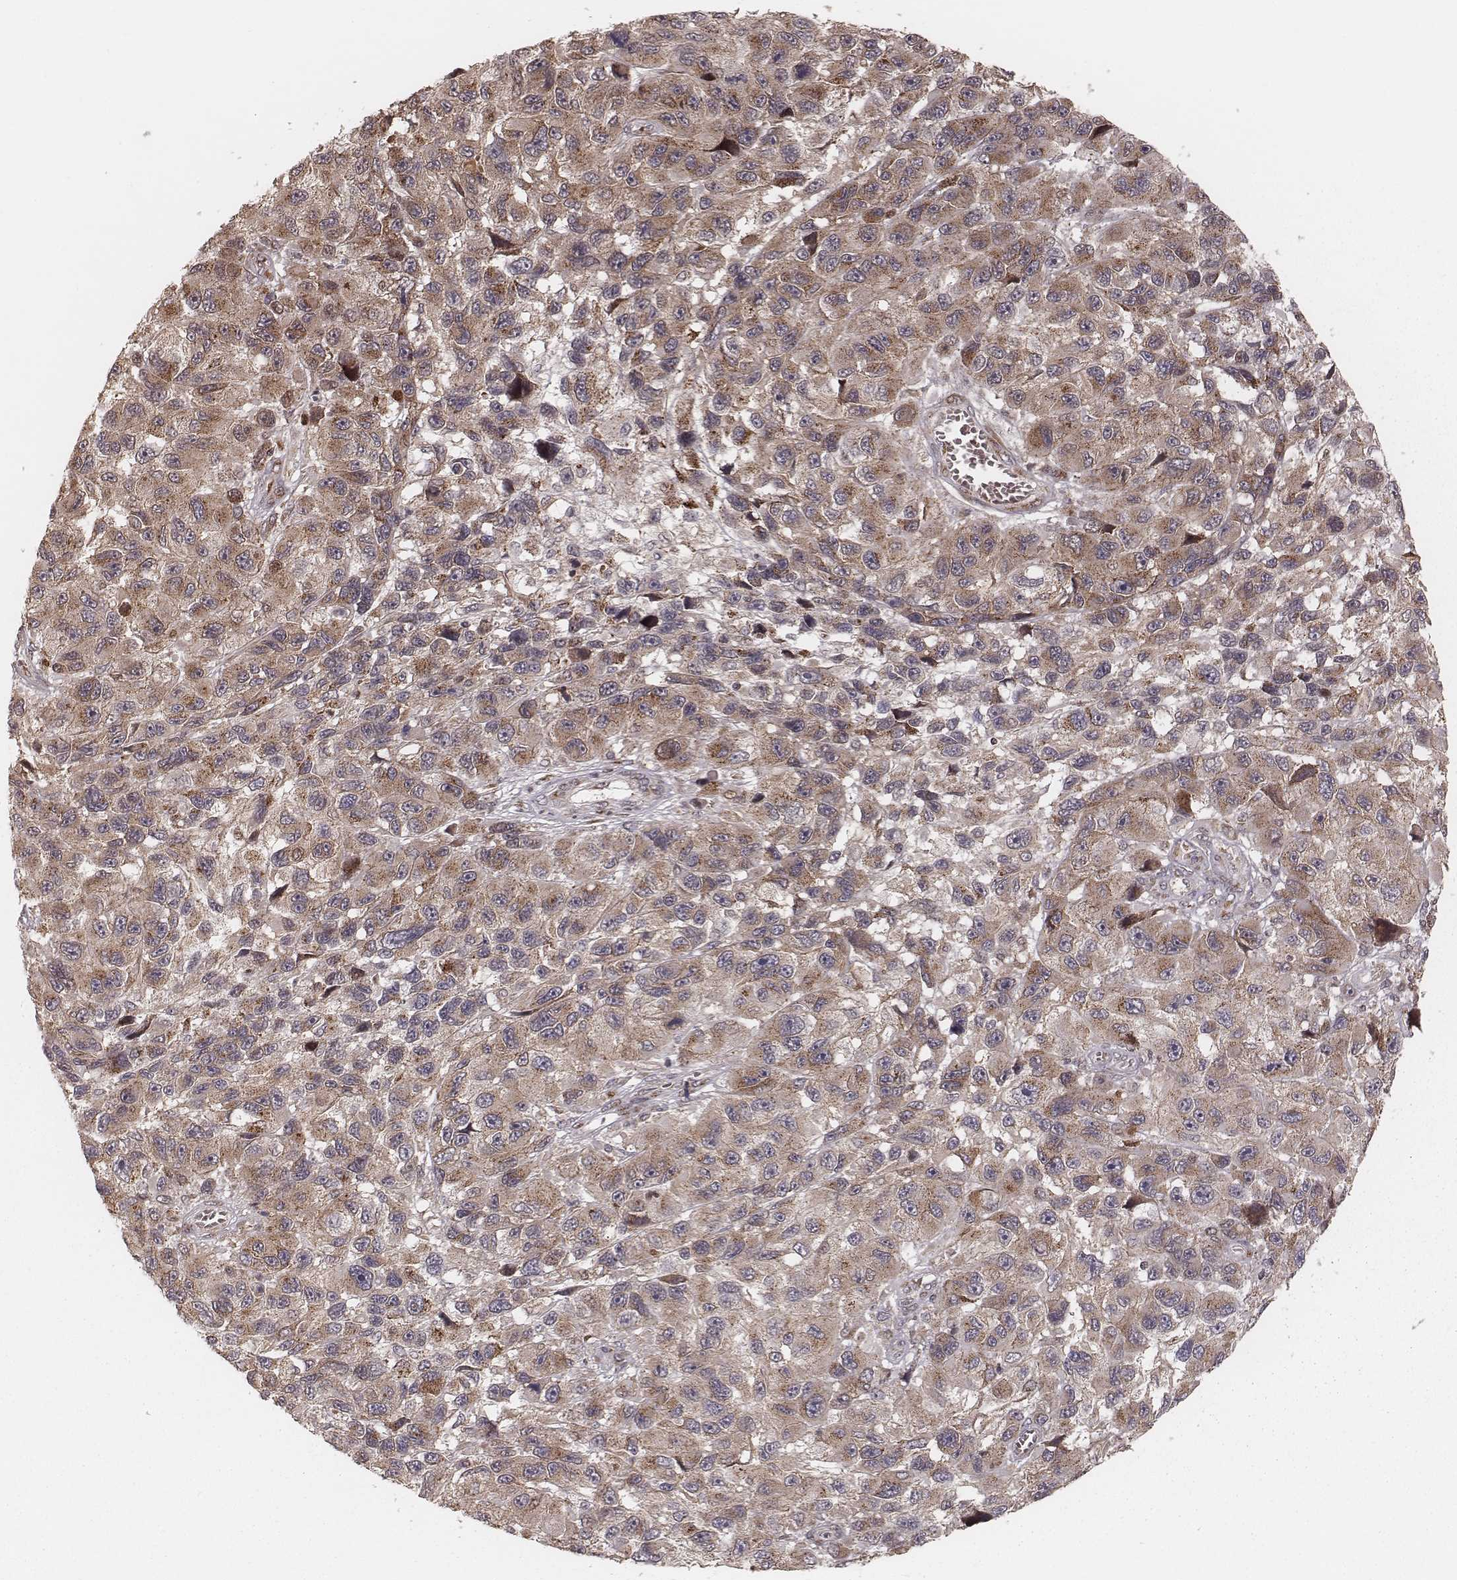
{"staining": {"intensity": "moderate", "quantity": ">75%", "location": "cytoplasmic/membranous"}, "tissue": "melanoma", "cell_type": "Tumor cells", "image_type": "cancer", "snomed": [{"axis": "morphology", "description": "Malignant melanoma, NOS"}, {"axis": "topography", "description": "Skin"}], "caption": "Protein staining demonstrates moderate cytoplasmic/membranous expression in approximately >75% of tumor cells in malignant melanoma.", "gene": "MYO19", "patient": {"sex": "male", "age": 53}}